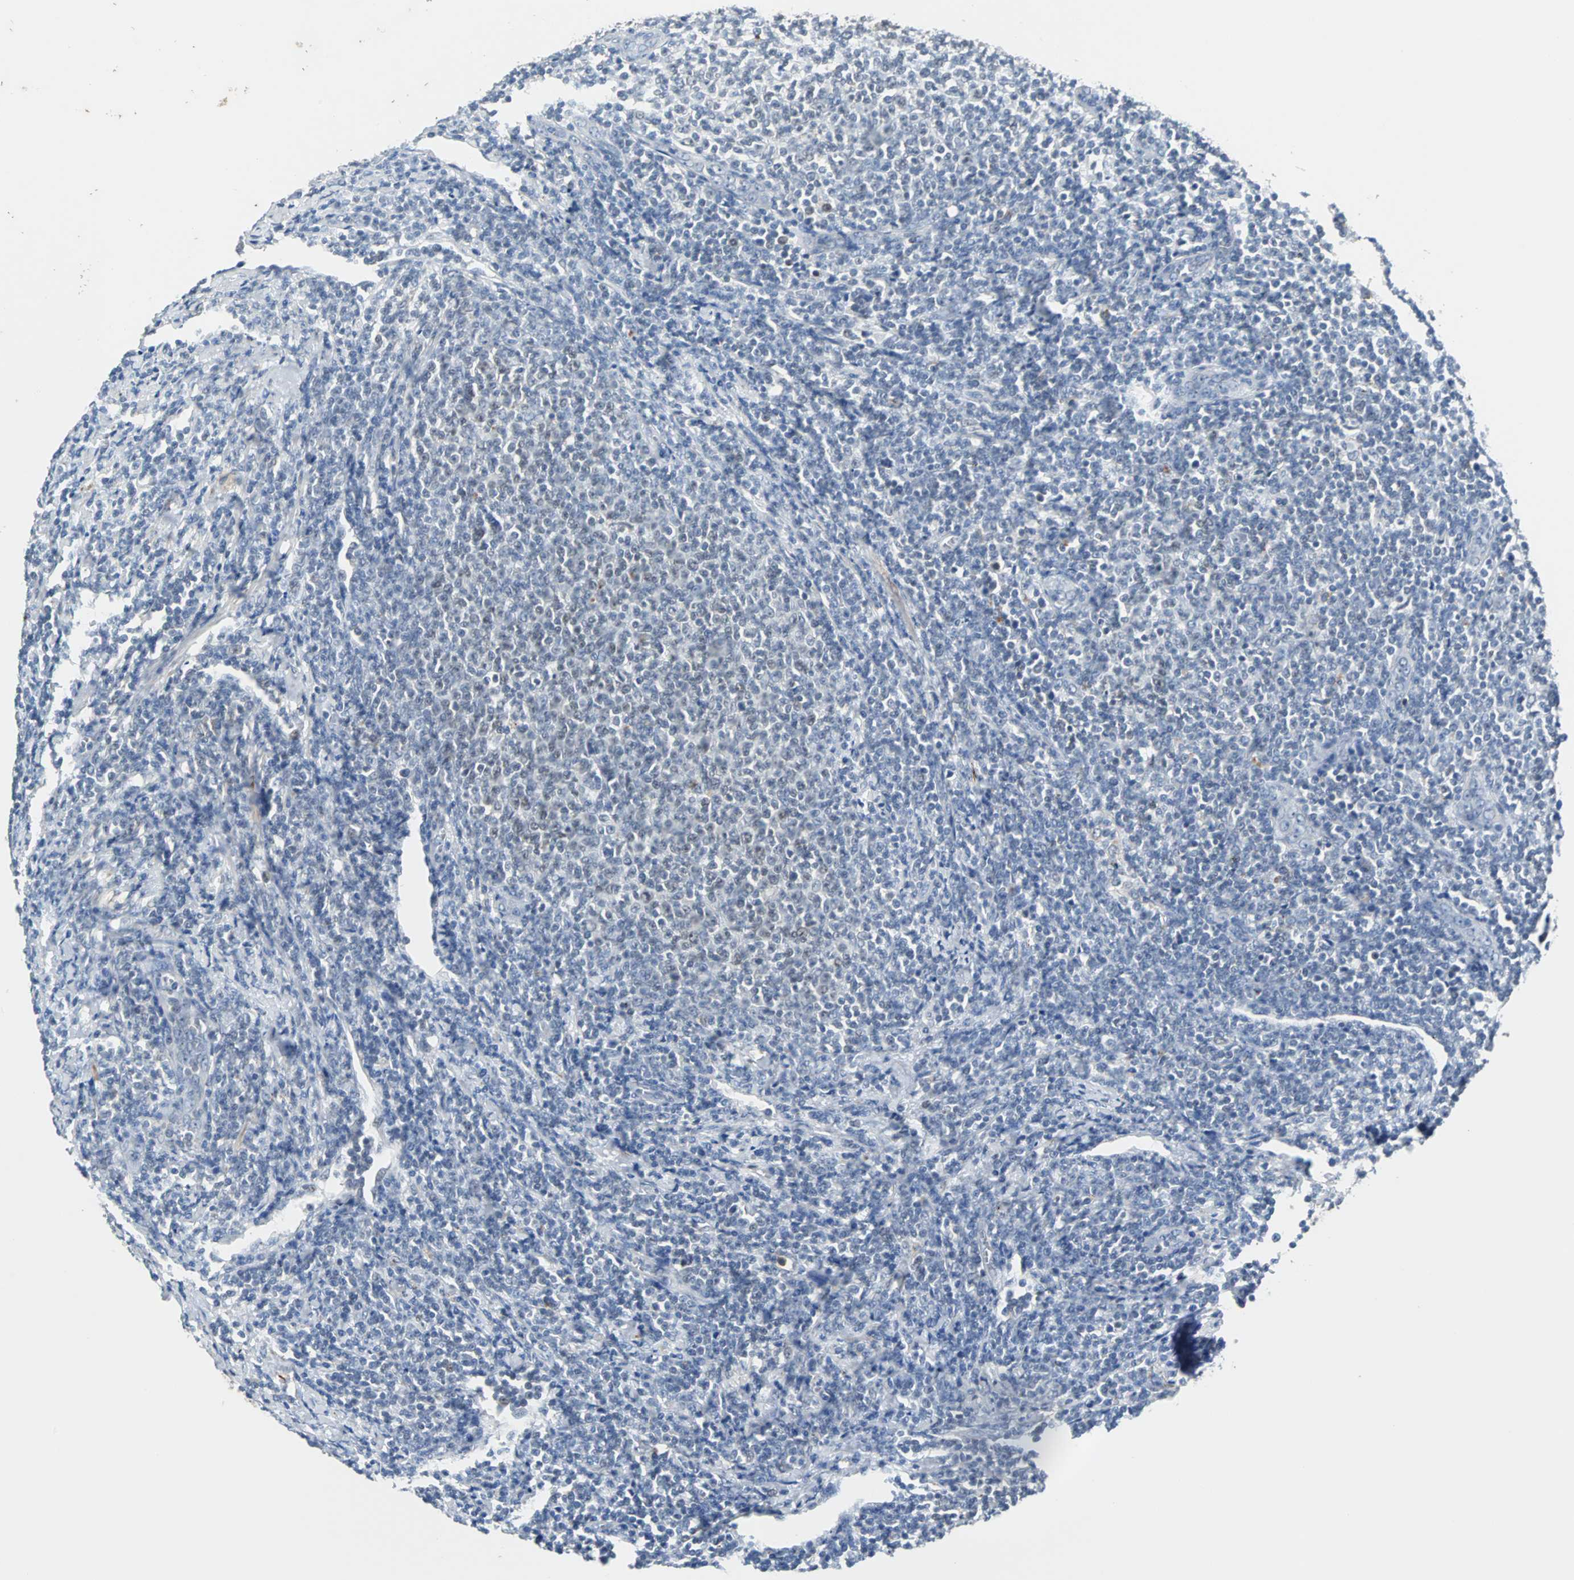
{"staining": {"intensity": "negative", "quantity": "none", "location": "none"}, "tissue": "lymphoma", "cell_type": "Tumor cells", "image_type": "cancer", "snomed": [{"axis": "morphology", "description": "Malignant lymphoma, non-Hodgkin's type, Low grade"}, {"axis": "topography", "description": "Lymph node"}], "caption": "High magnification brightfield microscopy of low-grade malignant lymphoma, non-Hodgkin's type stained with DAB (brown) and counterstained with hematoxylin (blue): tumor cells show no significant expression. The staining is performed using DAB (3,3'-diaminobenzidine) brown chromogen with nuclei counter-stained in using hematoxylin.", "gene": "HLX", "patient": {"sex": "male", "age": 66}}